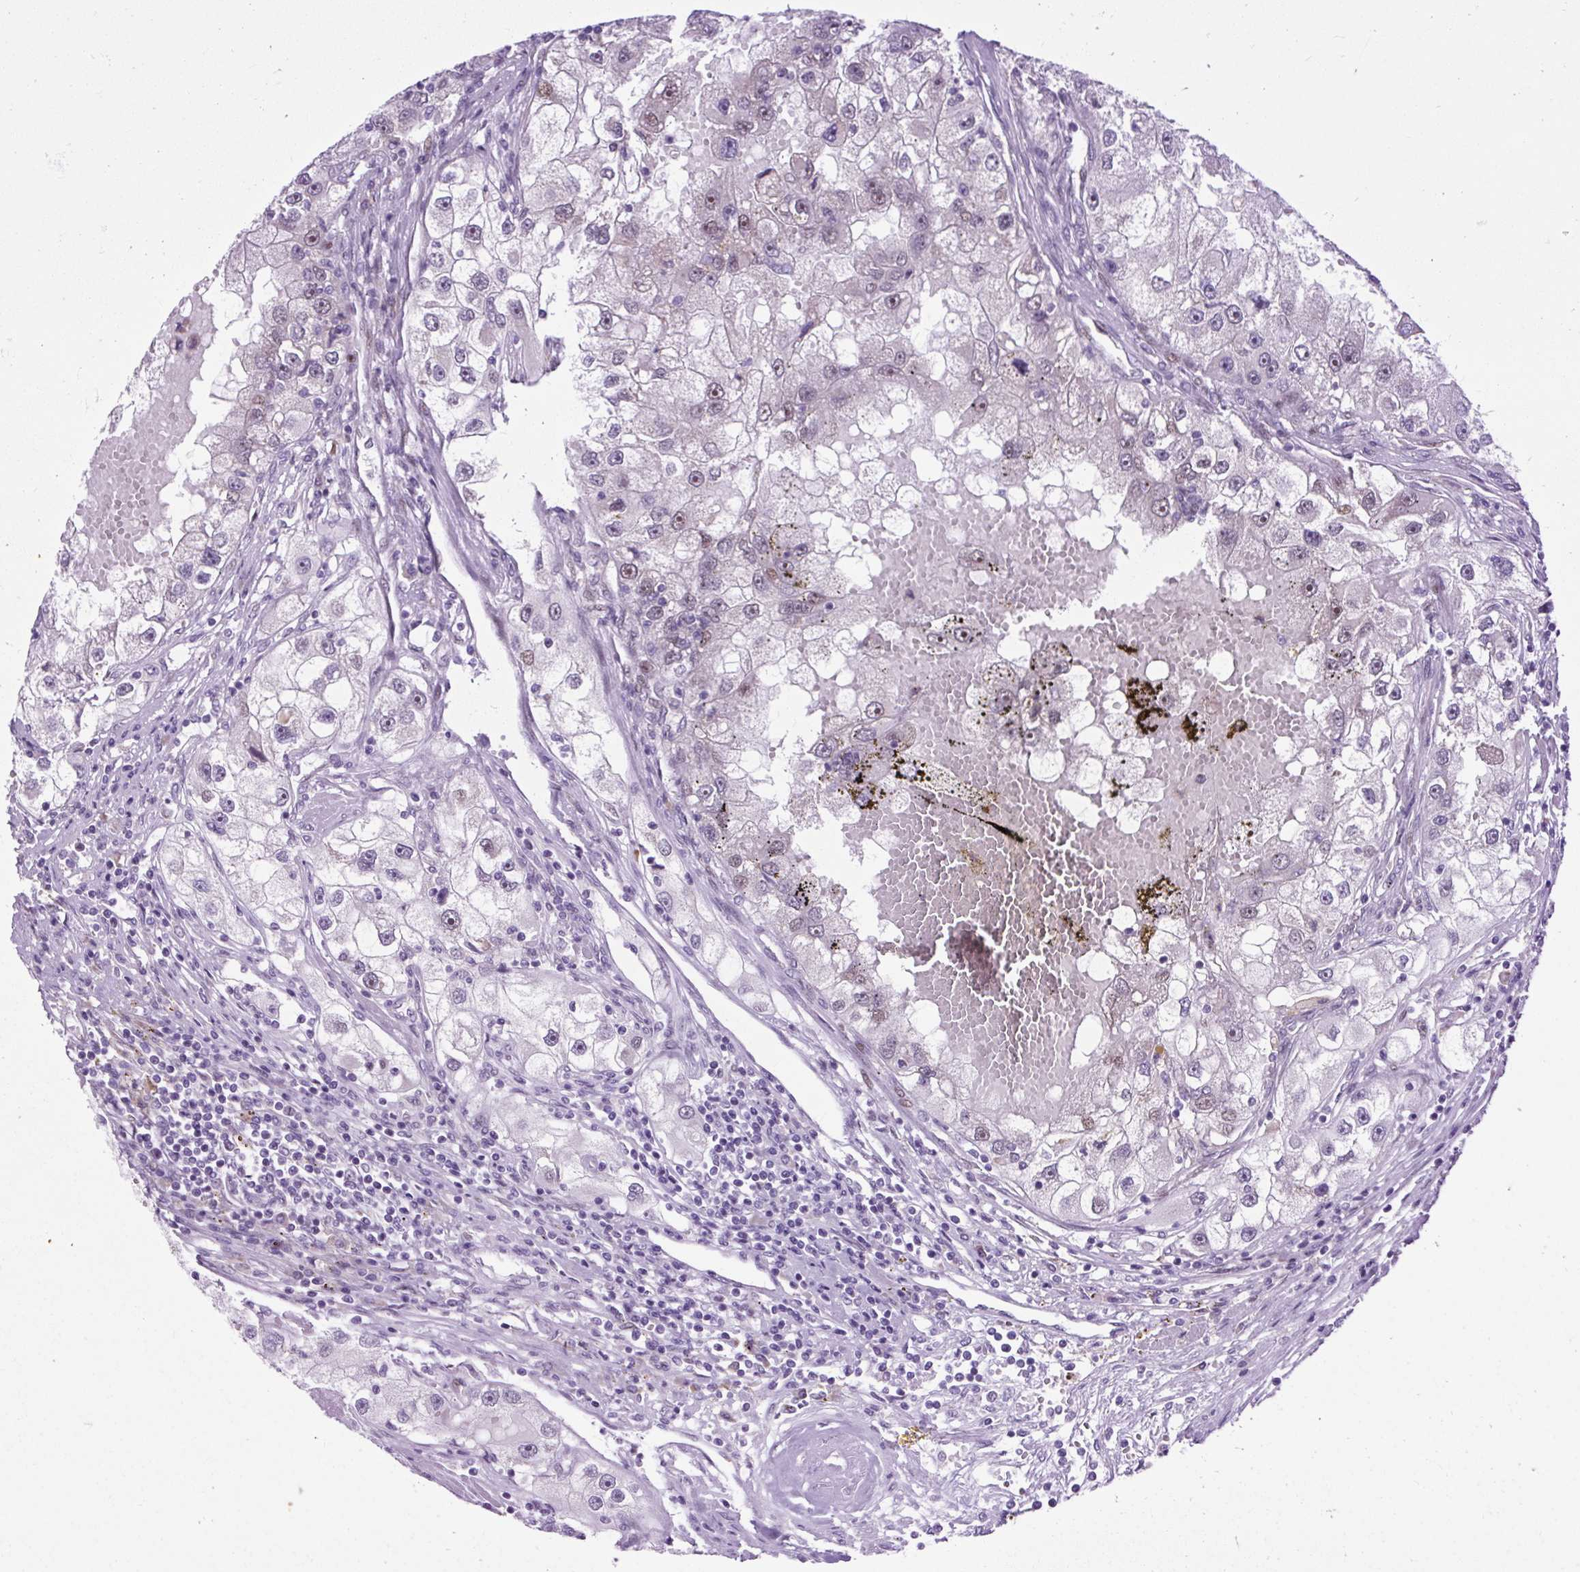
{"staining": {"intensity": "weak", "quantity": "25%-75%", "location": "nuclear"}, "tissue": "renal cancer", "cell_type": "Tumor cells", "image_type": "cancer", "snomed": [{"axis": "morphology", "description": "Adenocarcinoma, NOS"}, {"axis": "topography", "description": "Kidney"}], "caption": "Adenocarcinoma (renal) tissue reveals weak nuclear positivity in approximately 25%-75% of tumor cells, visualized by immunohistochemistry.", "gene": "CLK2", "patient": {"sex": "male", "age": 63}}